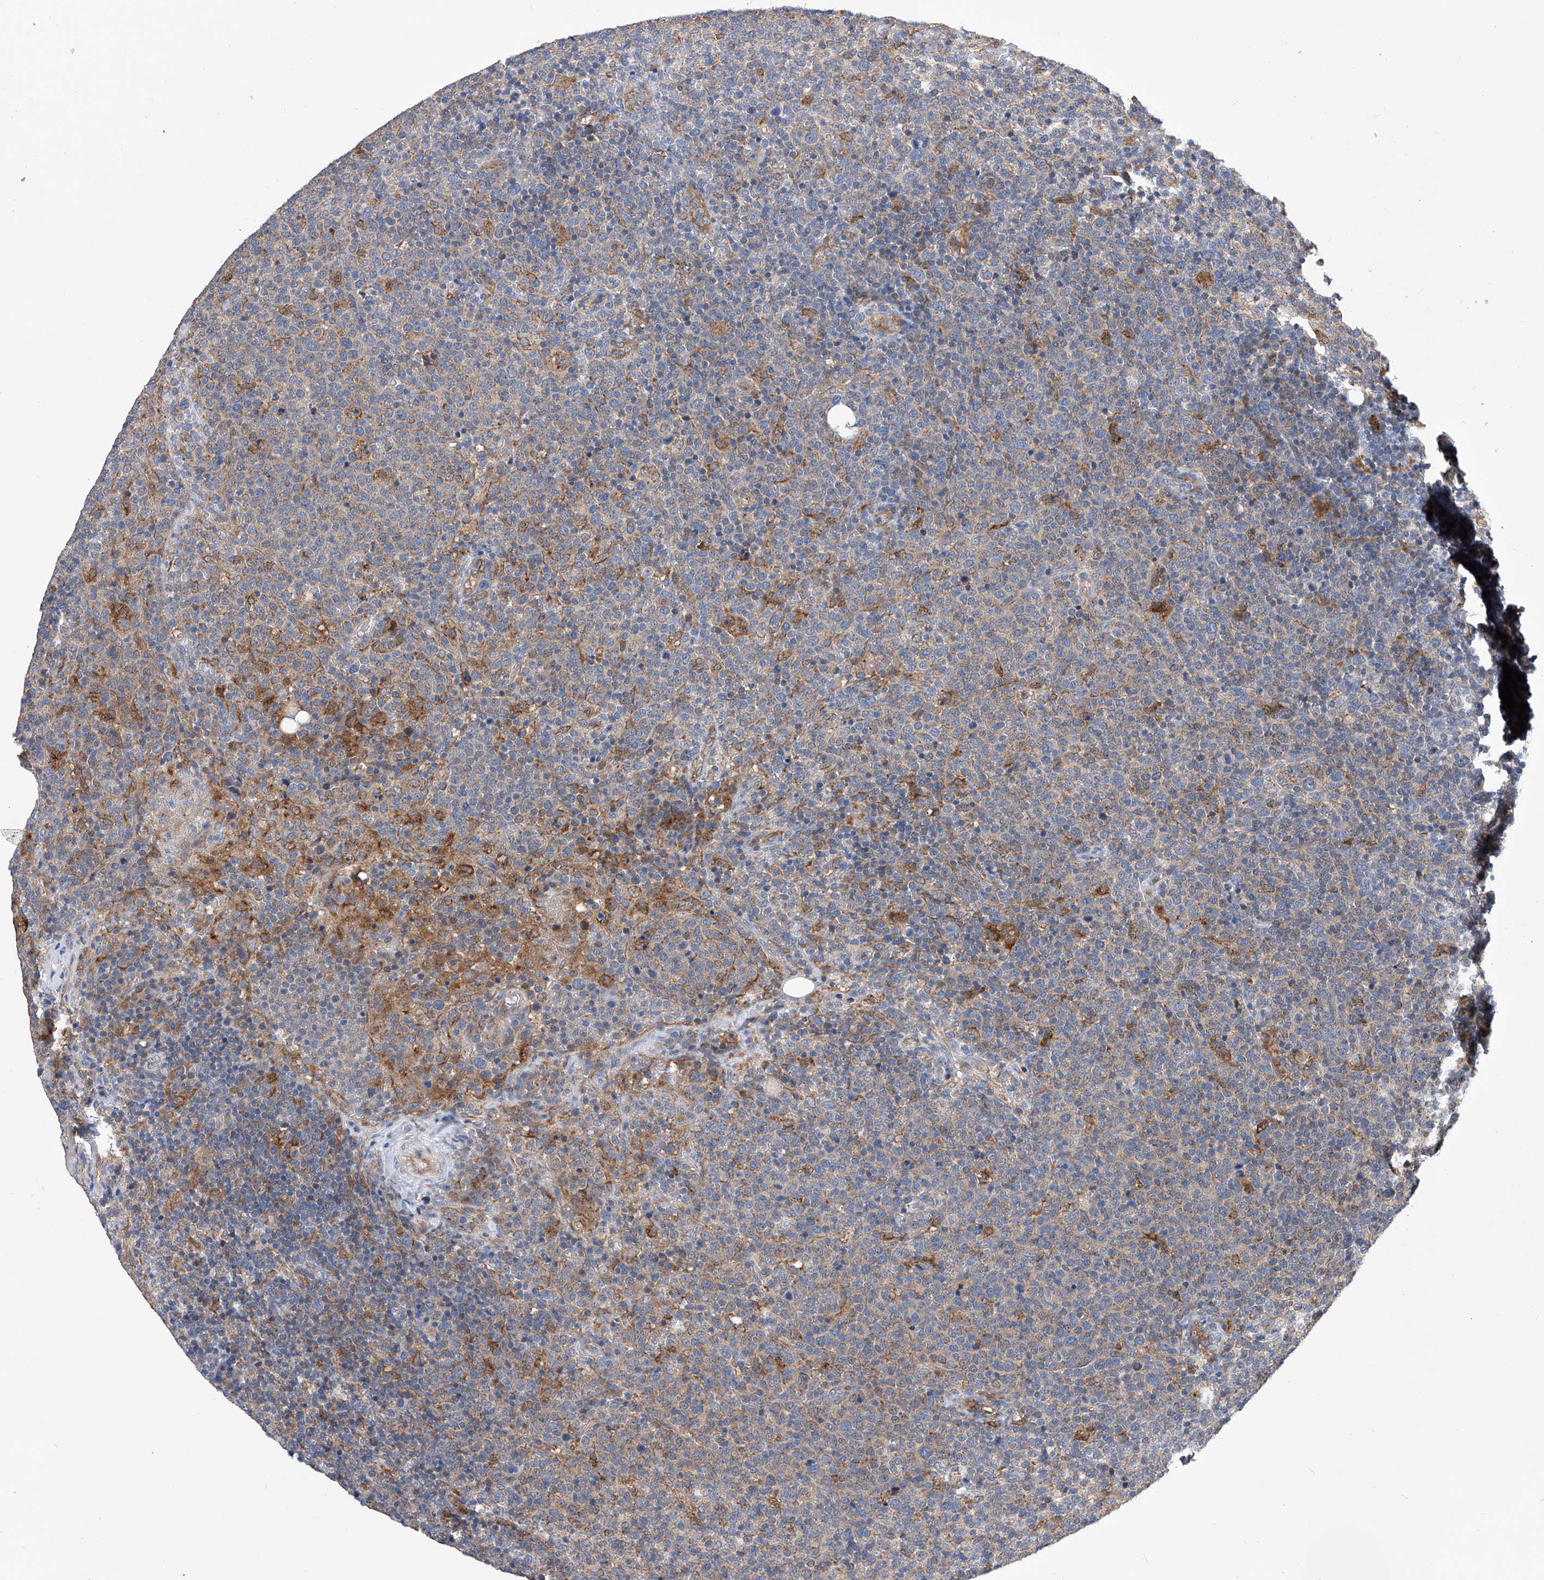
{"staining": {"intensity": "moderate", "quantity": "<25%", "location": "cytoplasmic/membranous"}, "tissue": "lymphoma", "cell_type": "Tumor cells", "image_type": "cancer", "snomed": [{"axis": "morphology", "description": "Malignant lymphoma, non-Hodgkin's type, High grade"}, {"axis": "topography", "description": "Lymph node"}], "caption": "This is a histology image of IHC staining of high-grade malignant lymphoma, non-Hodgkin's type, which shows moderate positivity in the cytoplasmic/membranous of tumor cells.", "gene": "SPATA20", "patient": {"sex": "male", "age": 61}}